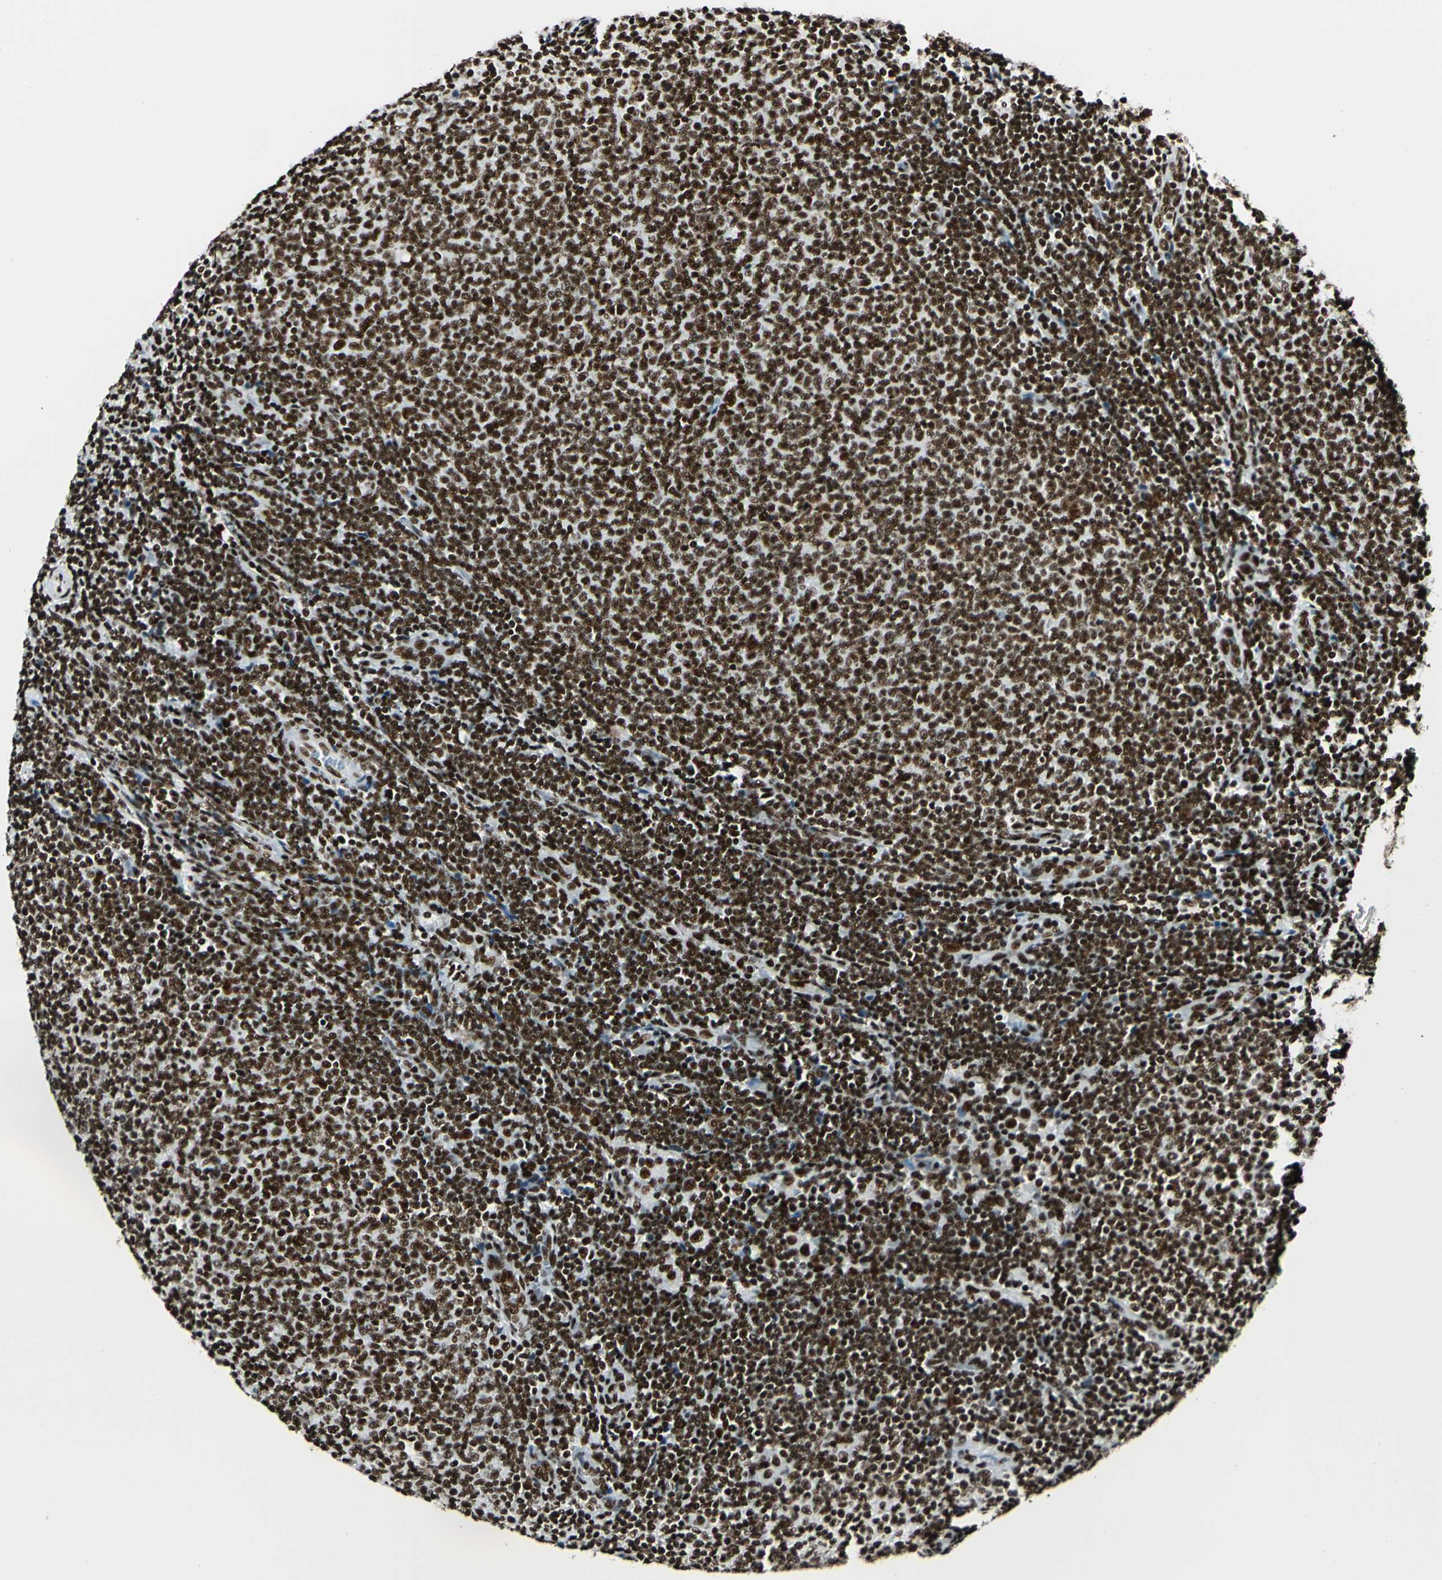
{"staining": {"intensity": "strong", "quantity": ">75%", "location": "nuclear"}, "tissue": "lymphoma", "cell_type": "Tumor cells", "image_type": "cancer", "snomed": [{"axis": "morphology", "description": "Malignant lymphoma, non-Hodgkin's type, Low grade"}, {"axis": "topography", "description": "Lymph node"}], "caption": "Tumor cells reveal high levels of strong nuclear staining in about >75% of cells in human malignant lymphoma, non-Hodgkin's type (low-grade).", "gene": "CCAR1", "patient": {"sex": "male", "age": 66}}